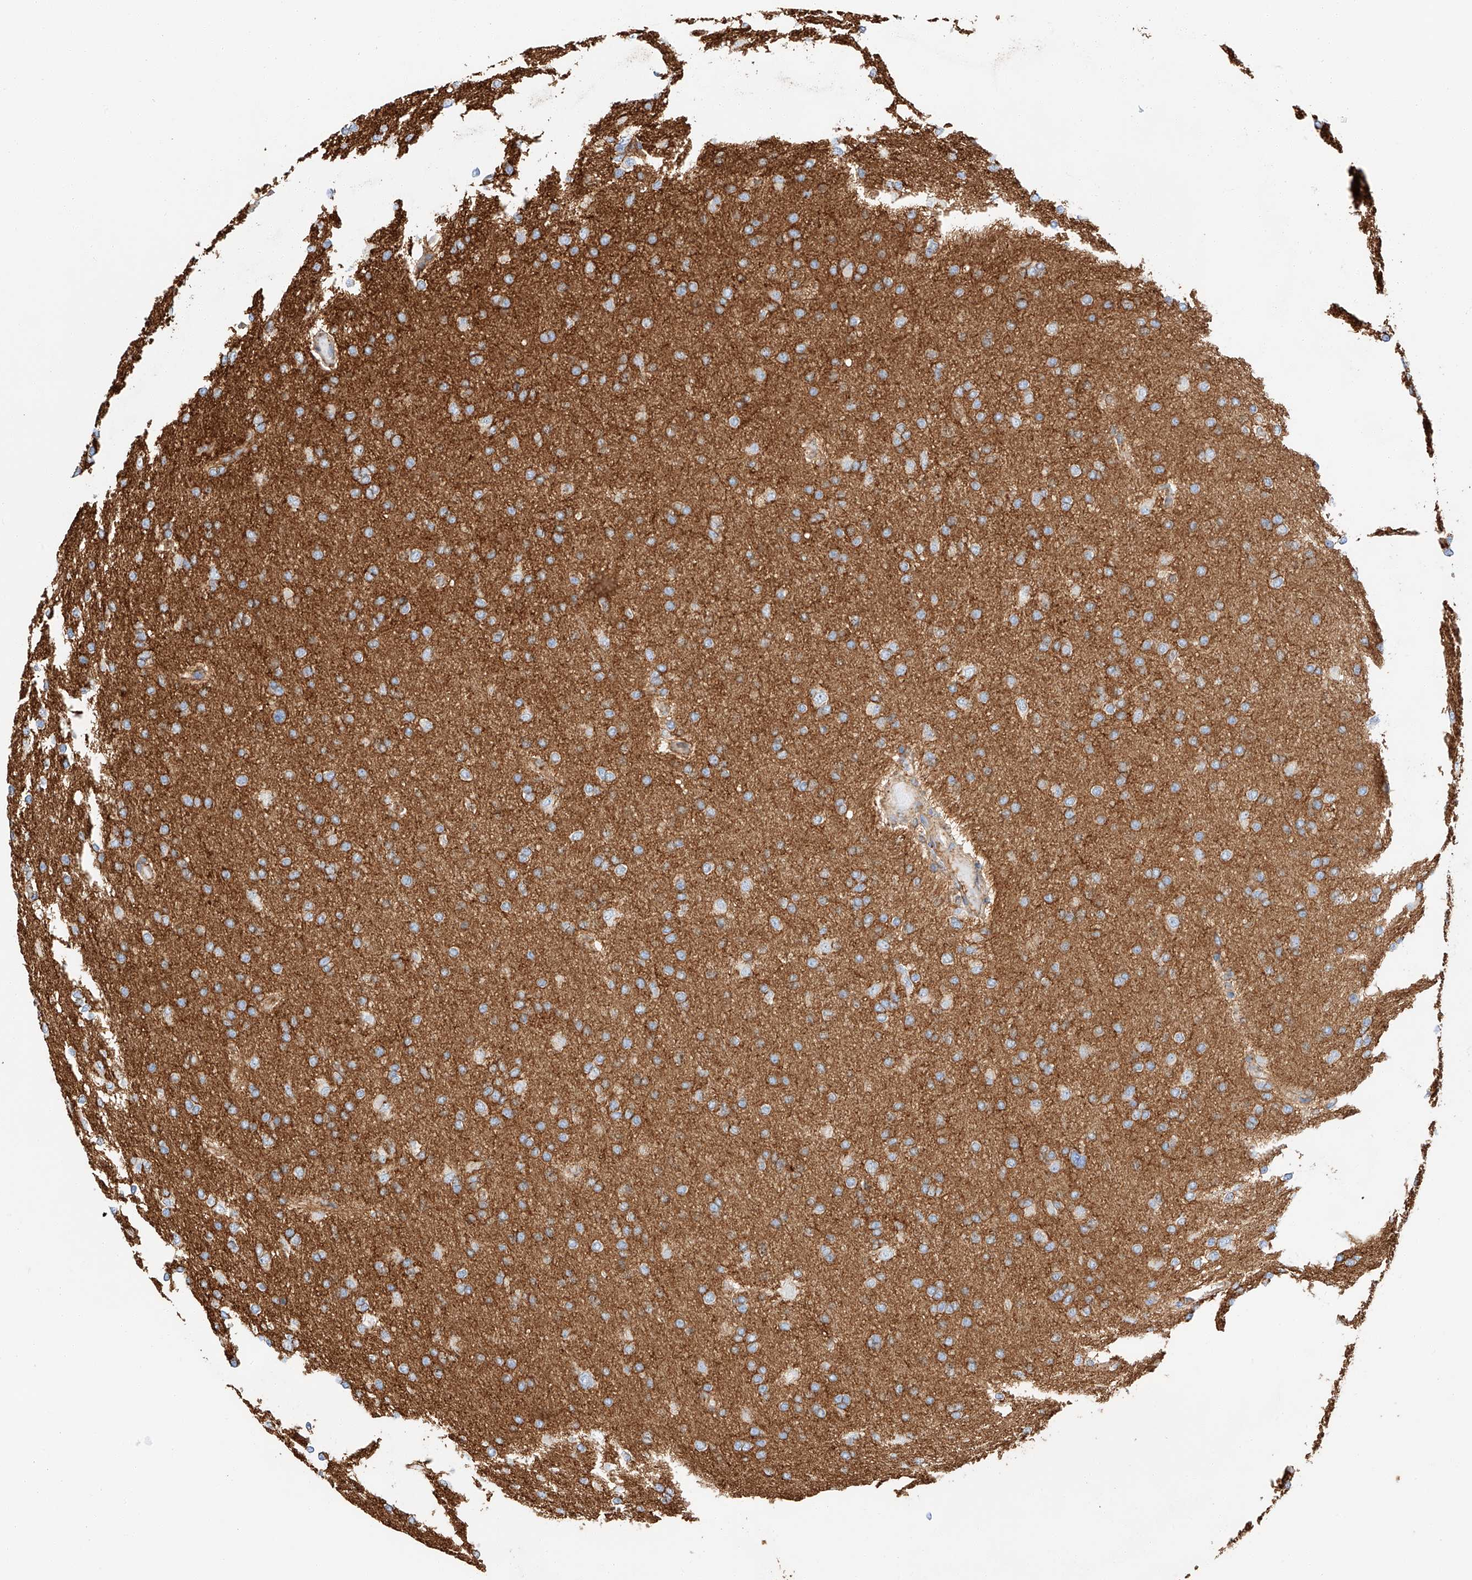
{"staining": {"intensity": "moderate", "quantity": "25%-75%", "location": "cytoplasmic/membranous"}, "tissue": "glioma", "cell_type": "Tumor cells", "image_type": "cancer", "snomed": [{"axis": "morphology", "description": "Glioma, malignant, High grade"}, {"axis": "topography", "description": "Cerebral cortex"}], "caption": "Protein staining displays moderate cytoplasmic/membranous positivity in about 25%-75% of tumor cells in glioma.", "gene": "HAUS4", "patient": {"sex": "female", "age": 36}}